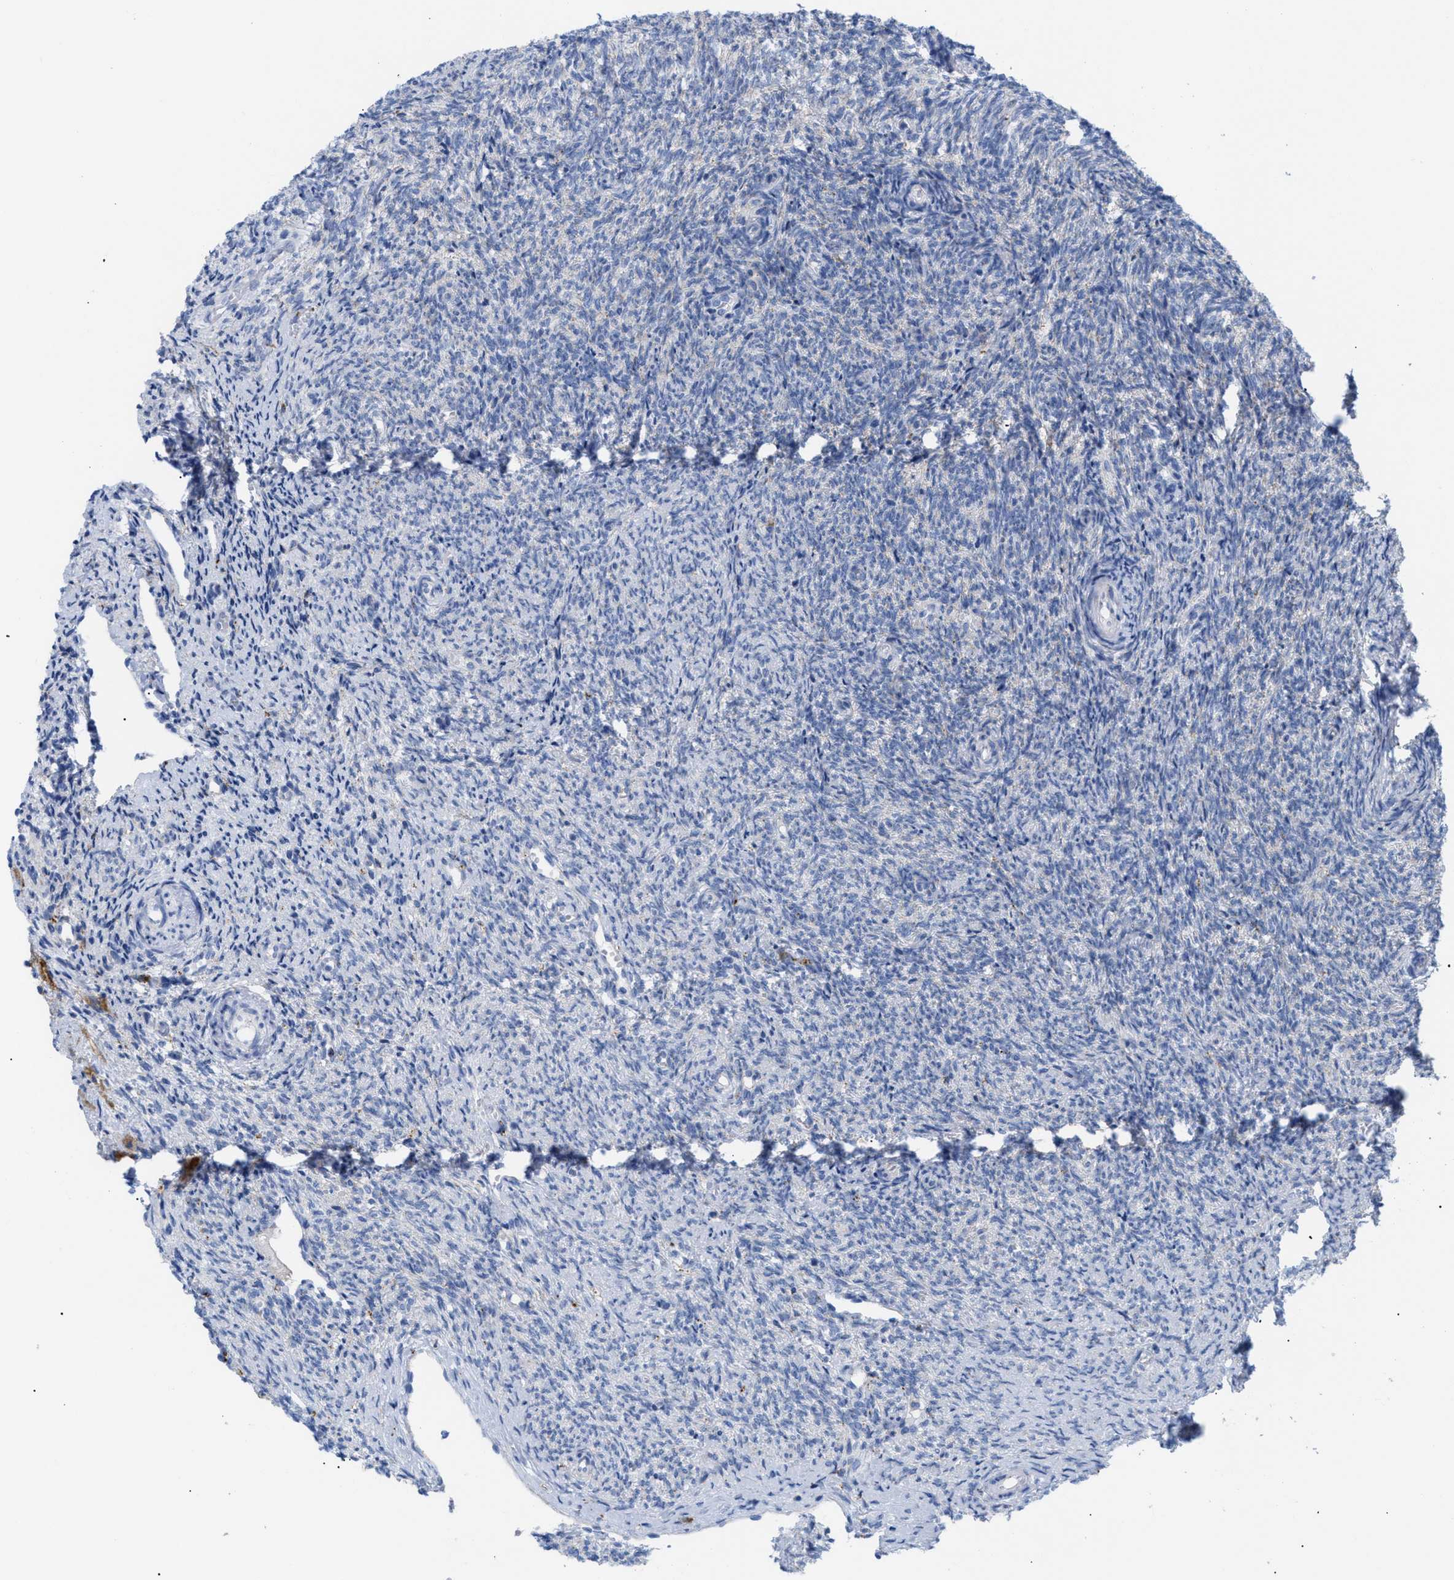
{"staining": {"intensity": "weak", "quantity": "25%-75%", "location": "cytoplasmic/membranous"}, "tissue": "ovary", "cell_type": "Follicle cells", "image_type": "normal", "snomed": [{"axis": "morphology", "description": "Normal tissue, NOS"}, {"axis": "topography", "description": "Ovary"}], "caption": "Immunohistochemistry histopathology image of unremarkable ovary stained for a protein (brown), which demonstrates low levels of weak cytoplasmic/membranous staining in approximately 25%-75% of follicle cells.", "gene": "DRAM2", "patient": {"sex": "female", "age": 41}}